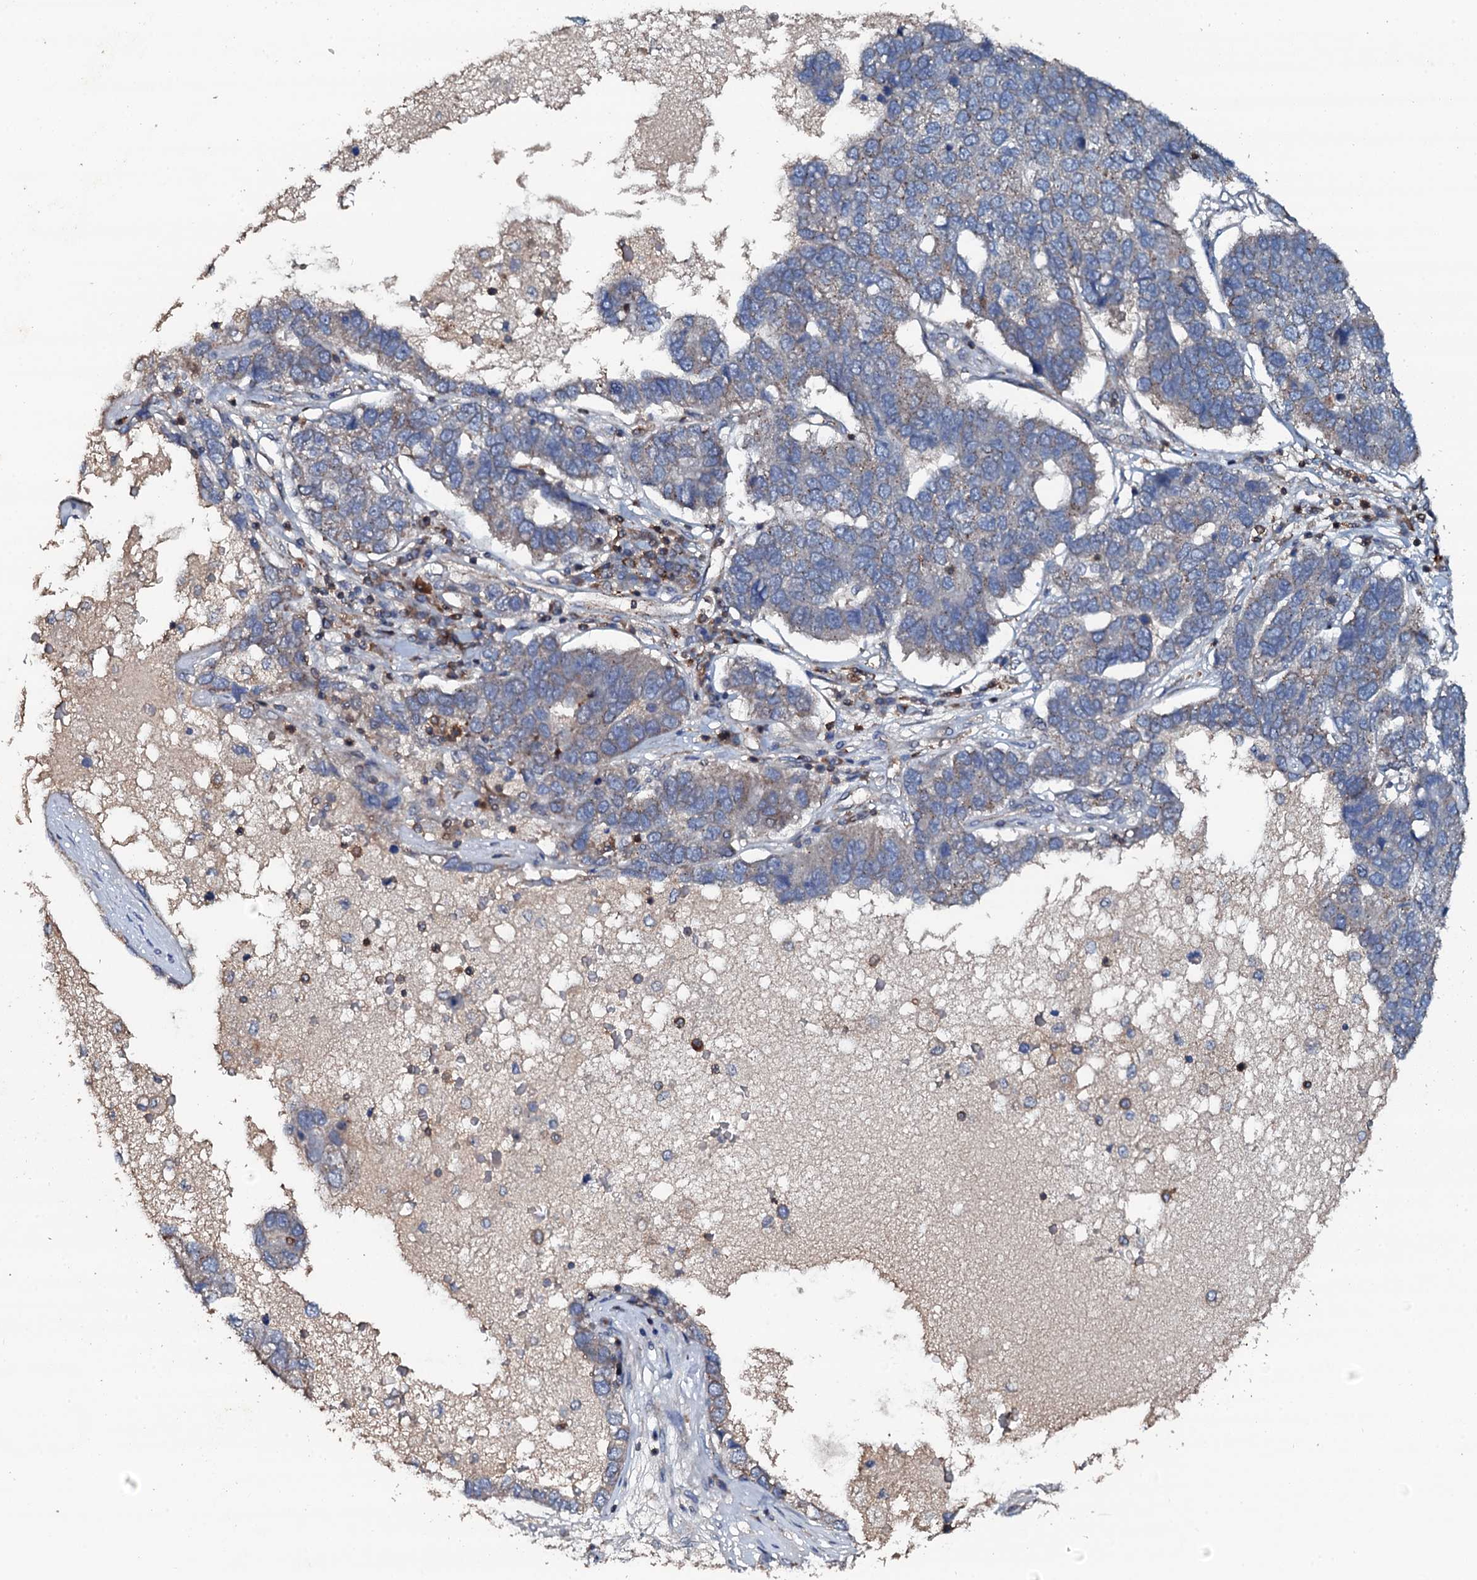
{"staining": {"intensity": "moderate", "quantity": "<25%", "location": "cytoplasmic/membranous"}, "tissue": "pancreatic cancer", "cell_type": "Tumor cells", "image_type": "cancer", "snomed": [{"axis": "morphology", "description": "Adenocarcinoma, NOS"}, {"axis": "topography", "description": "Pancreas"}], "caption": "A low amount of moderate cytoplasmic/membranous expression is identified in approximately <25% of tumor cells in adenocarcinoma (pancreatic) tissue. (DAB IHC with brightfield microscopy, high magnification).", "gene": "GRK2", "patient": {"sex": "female", "age": 61}}